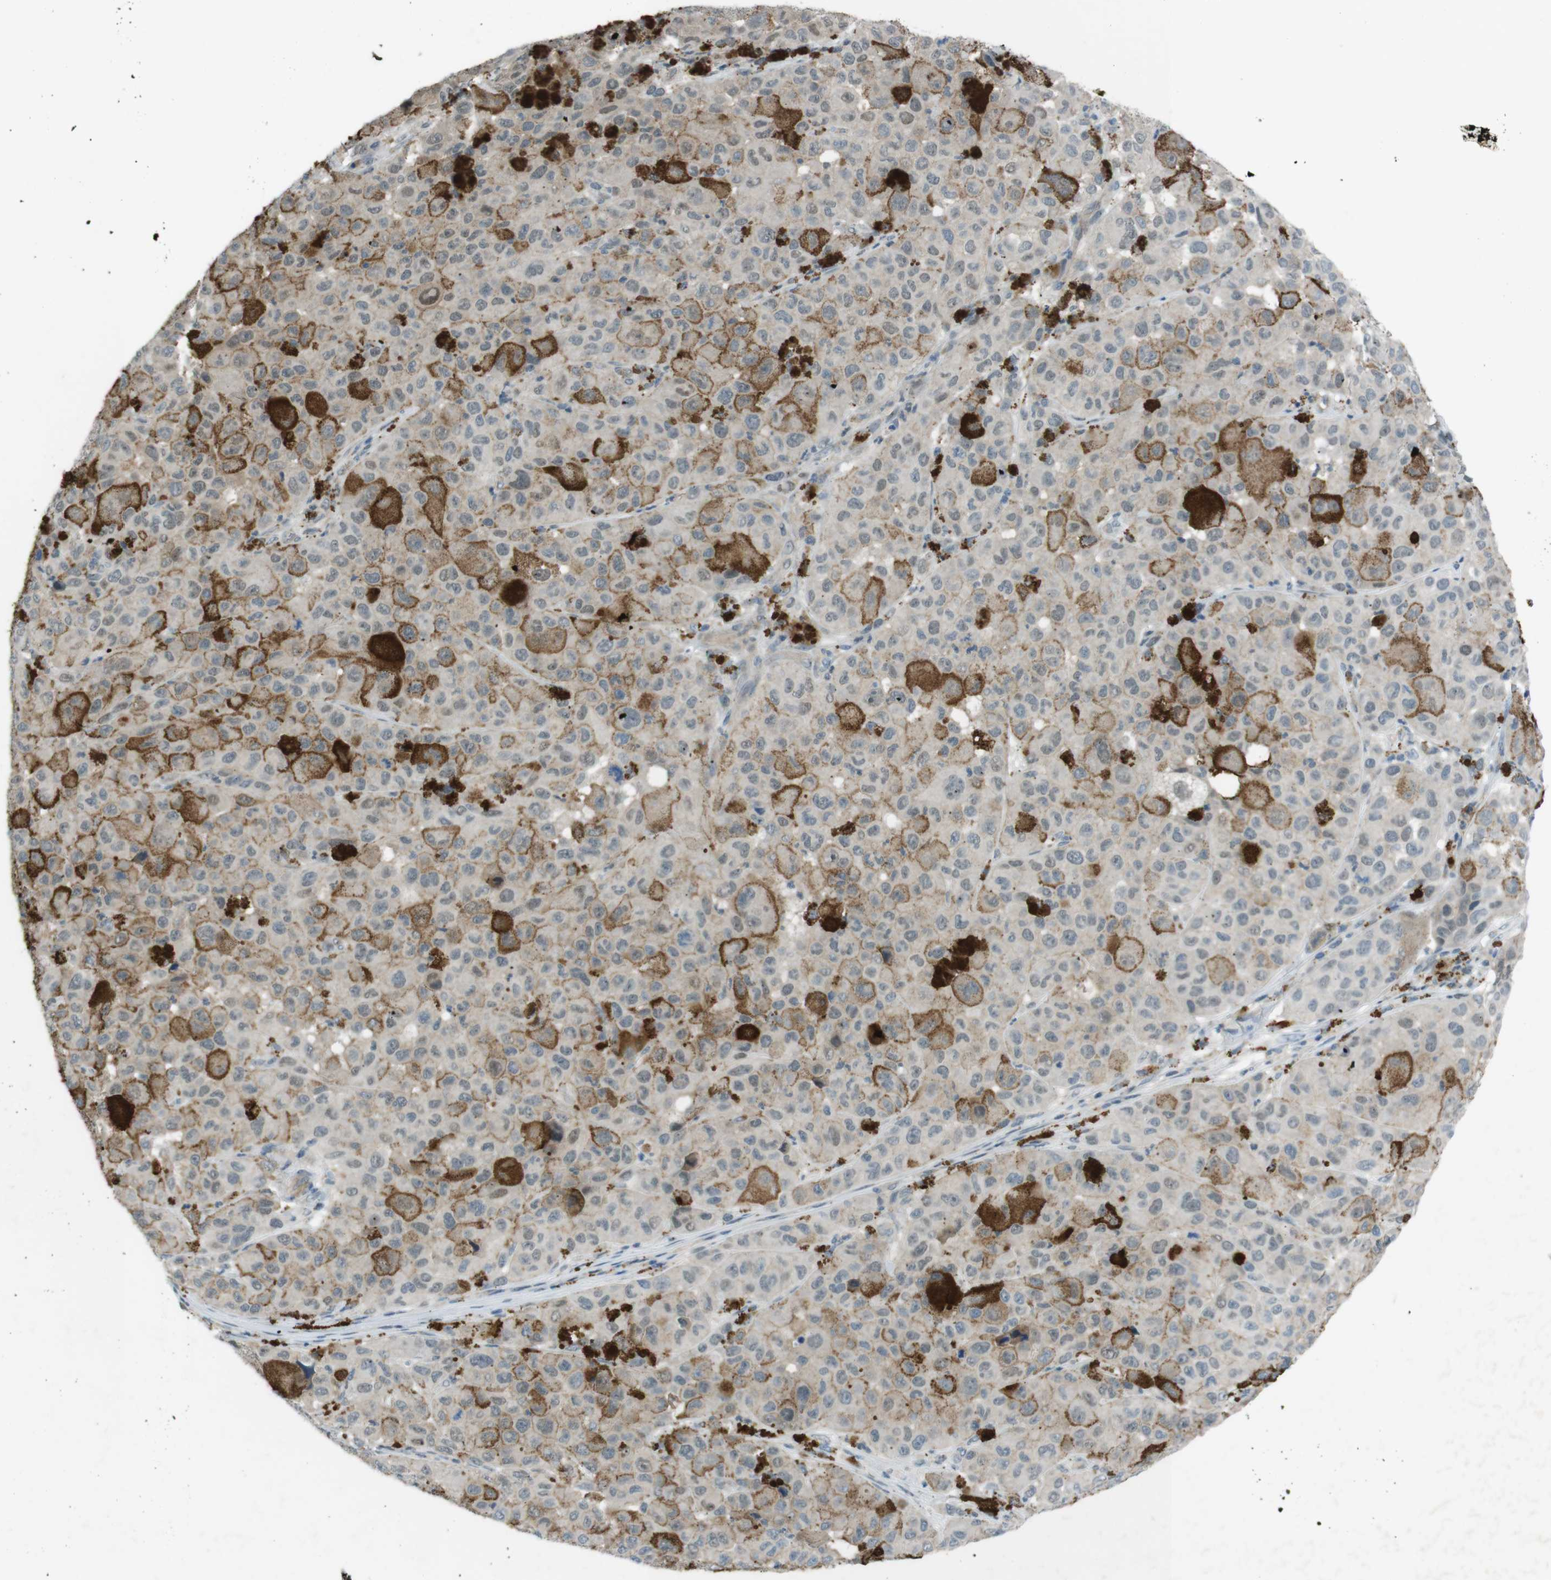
{"staining": {"intensity": "negative", "quantity": "none", "location": "none"}, "tissue": "melanoma", "cell_type": "Tumor cells", "image_type": "cancer", "snomed": [{"axis": "morphology", "description": "Malignant melanoma, NOS"}, {"axis": "topography", "description": "Skin"}], "caption": "Malignant melanoma was stained to show a protein in brown. There is no significant staining in tumor cells. (Brightfield microscopy of DAB immunohistochemistry (IHC) at high magnification).", "gene": "ZDHHC20", "patient": {"sex": "male", "age": 96}}